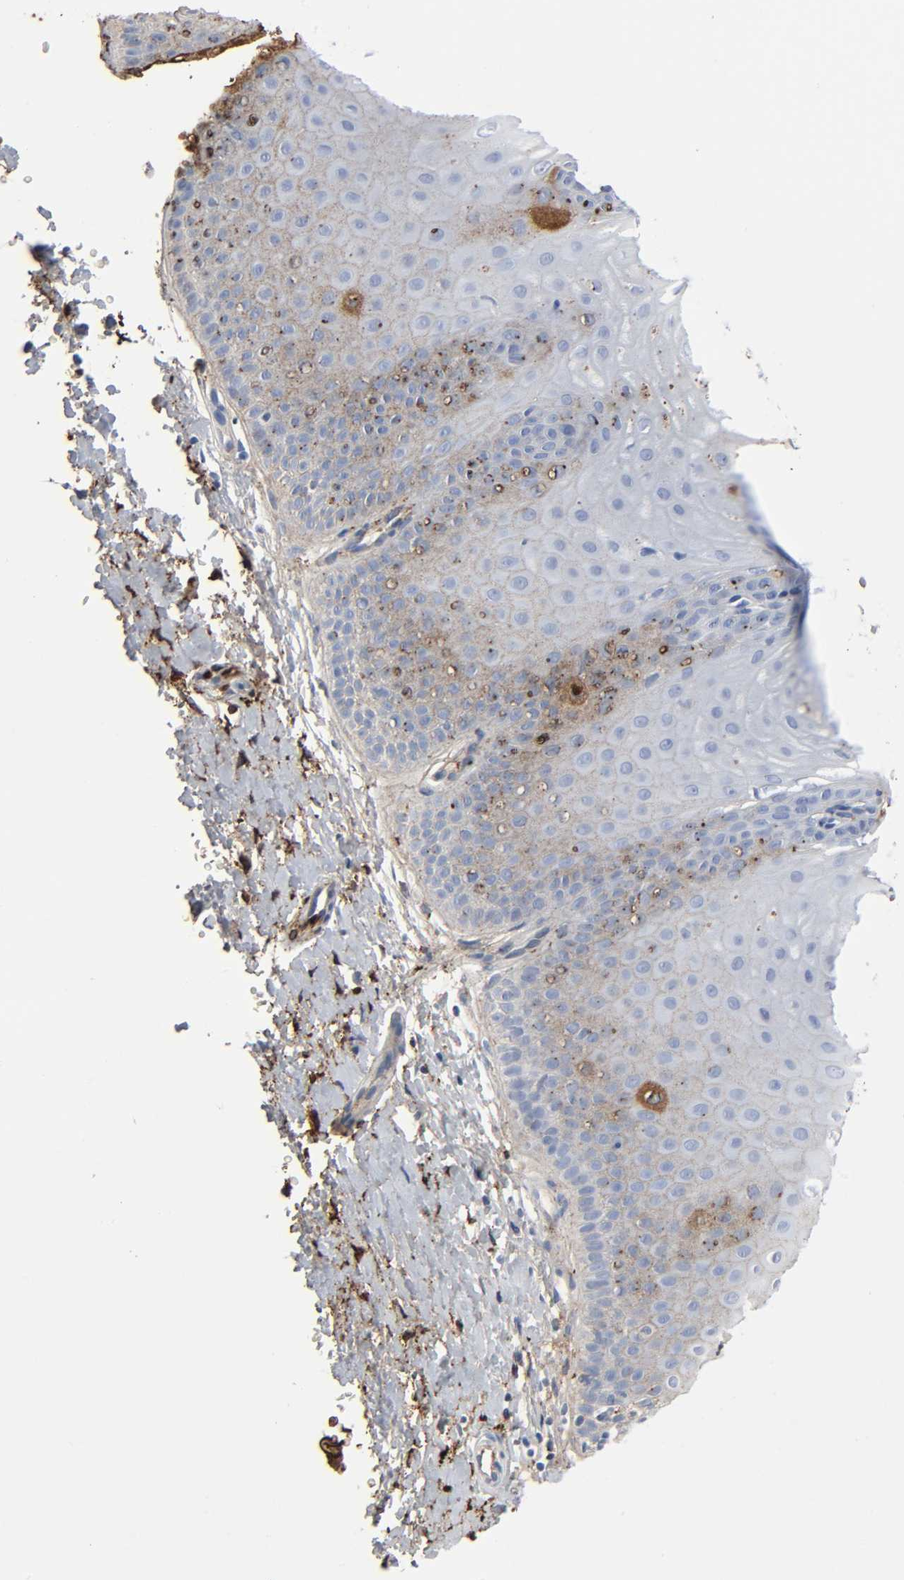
{"staining": {"intensity": "strong", "quantity": ">75%", "location": "cytoplasmic/membranous"}, "tissue": "cervix", "cell_type": "Glandular cells", "image_type": "normal", "snomed": [{"axis": "morphology", "description": "Normal tissue, NOS"}, {"axis": "topography", "description": "Cervix"}], "caption": "Immunohistochemical staining of normal cervix demonstrates >75% levels of strong cytoplasmic/membranous protein staining in about >75% of glandular cells. The protein is stained brown, and the nuclei are stained in blue (DAB (3,3'-diaminobenzidine) IHC with brightfield microscopy, high magnification).", "gene": "C3", "patient": {"sex": "female", "age": 55}}